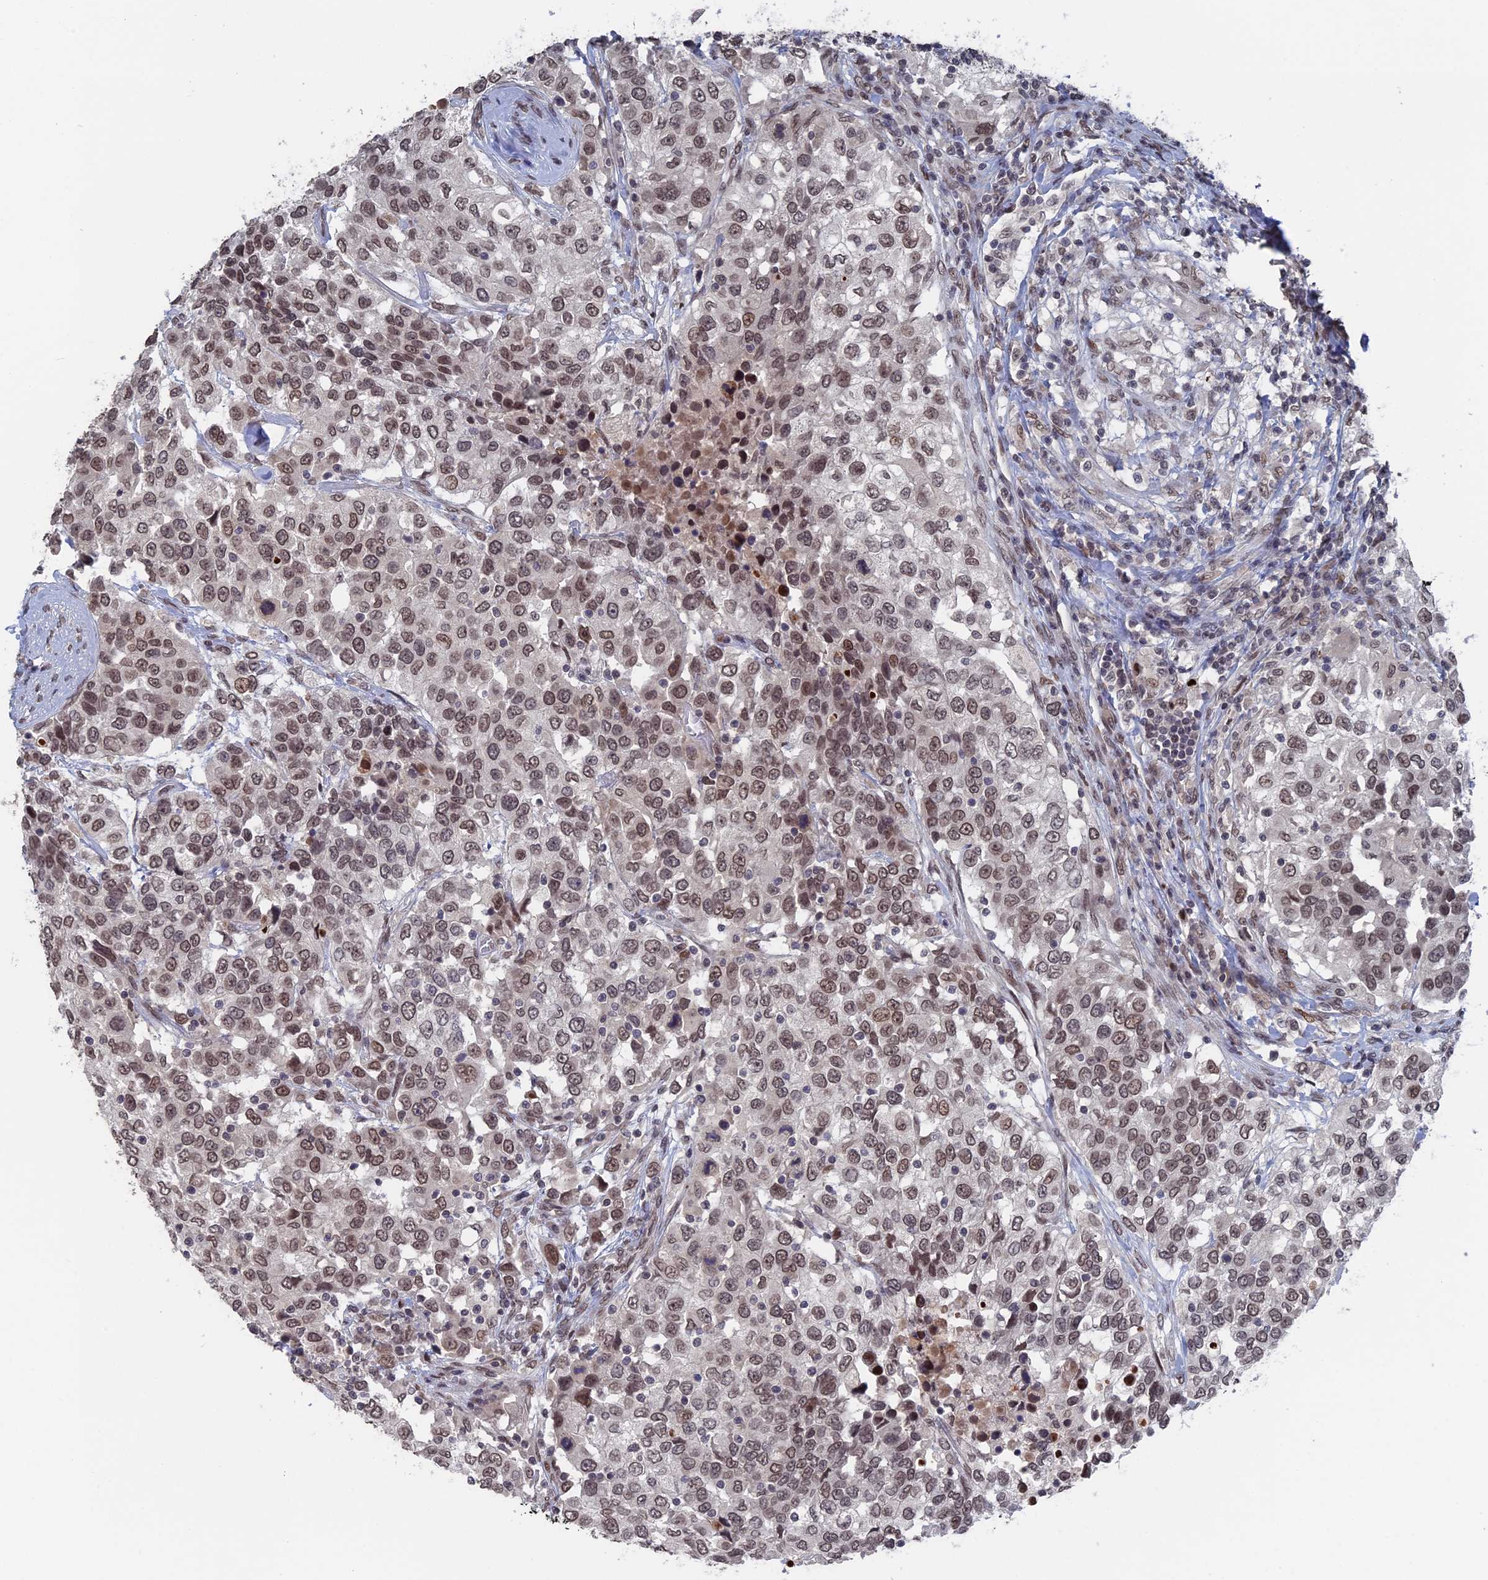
{"staining": {"intensity": "moderate", "quantity": ">75%", "location": "nuclear"}, "tissue": "urothelial cancer", "cell_type": "Tumor cells", "image_type": "cancer", "snomed": [{"axis": "morphology", "description": "Urothelial carcinoma, High grade"}, {"axis": "topography", "description": "Urinary bladder"}], "caption": "Immunohistochemical staining of urothelial carcinoma (high-grade) demonstrates medium levels of moderate nuclear staining in about >75% of tumor cells.", "gene": "NR2C2AP", "patient": {"sex": "female", "age": 80}}